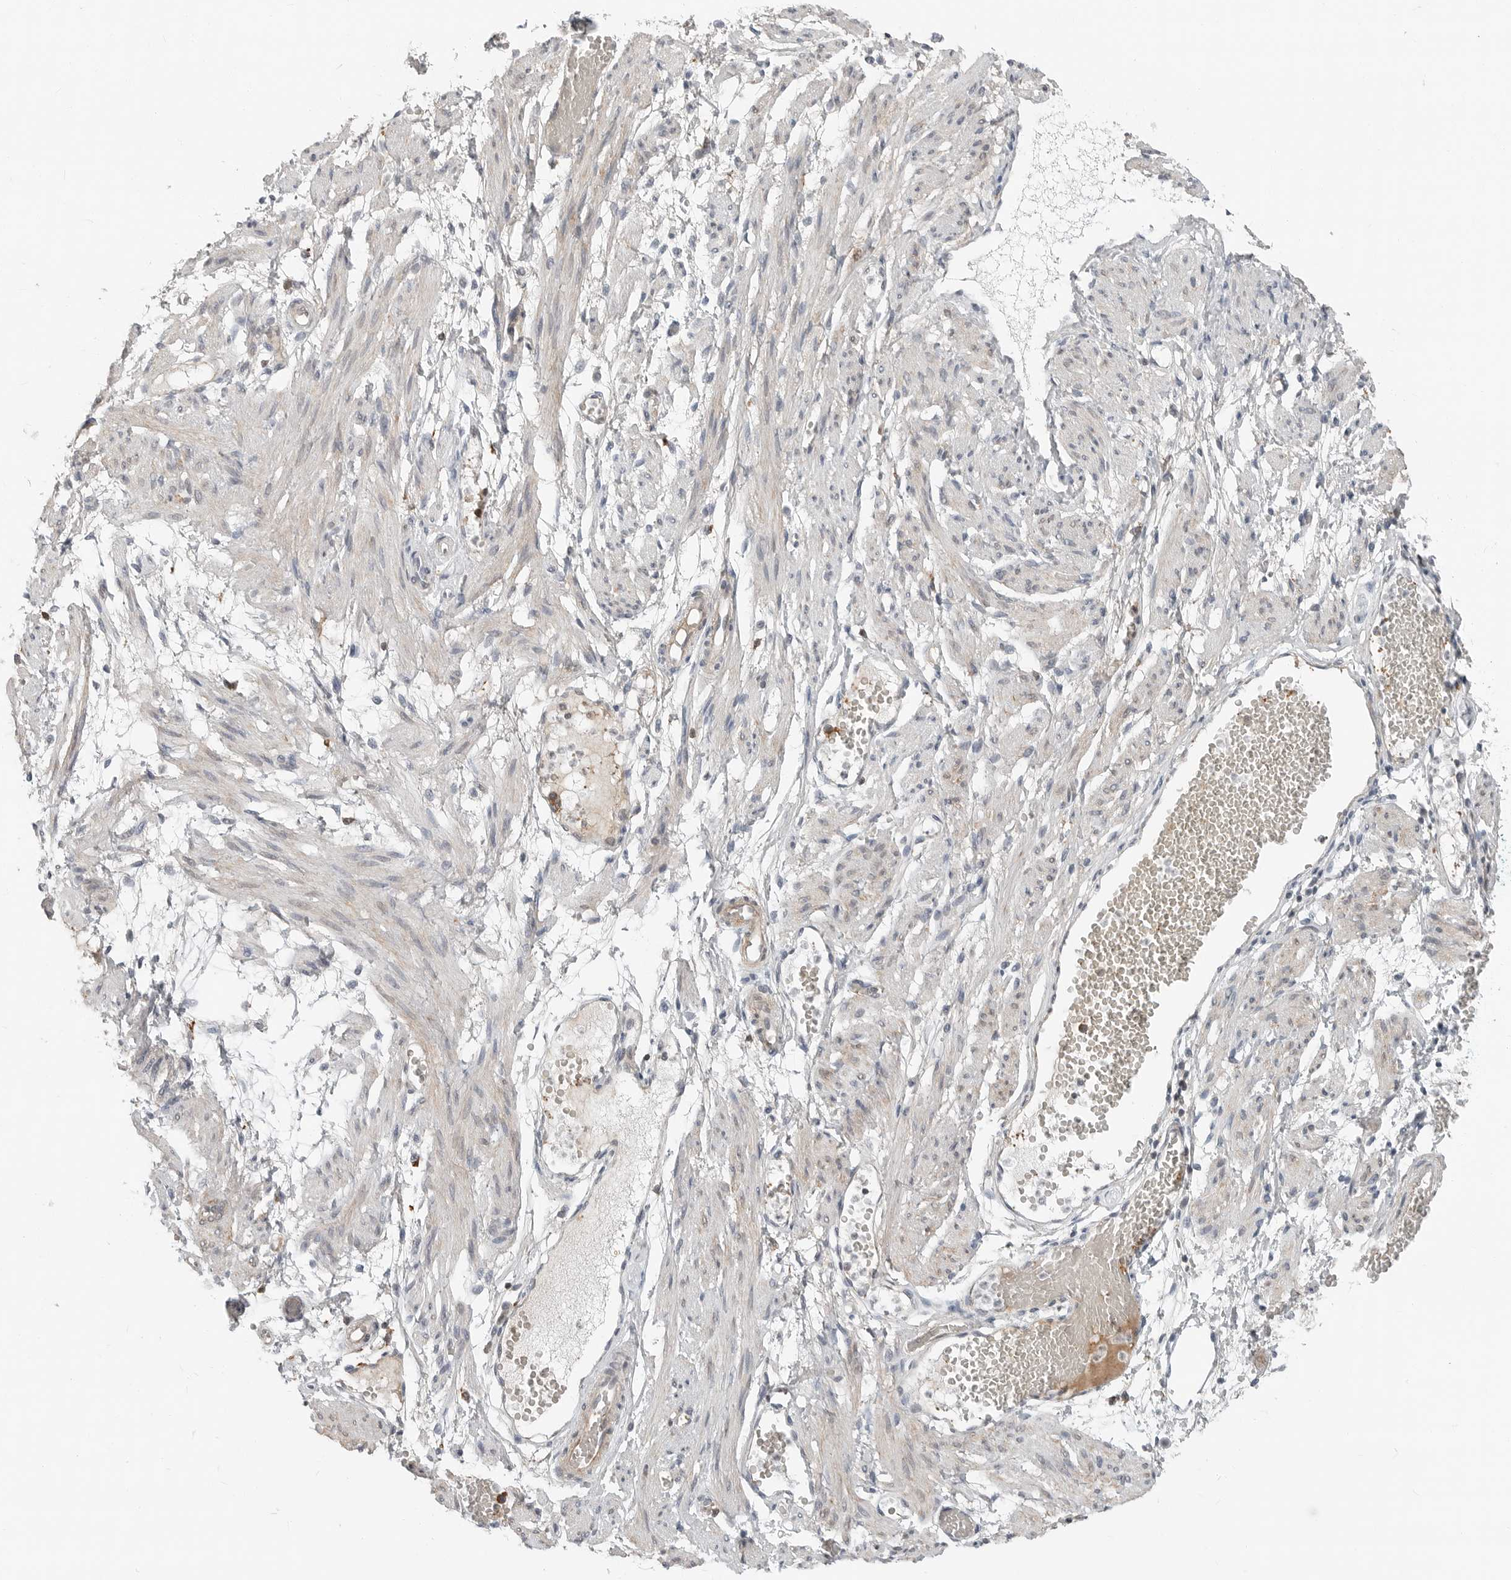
{"staining": {"intensity": "negative", "quantity": "none", "location": "none"}, "tissue": "adipose tissue", "cell_type": "Adipocytes", "image_type": "normal", "snomed": [{"axis": "morphology", "description": "Normal tissue, NOS"}, {"axis": "topography", "description": "Smooth muscle"}, {"axis": "topography", "description": "Peripheral nerve tissue"}], "caption": "IHC micrograph of unremarkable adipose tissue stained for a protein (brown), which demonstrates no expression in adipocytes.", "gene": "LEFTY2", "patient": {"sex": "female", "age": 39}}